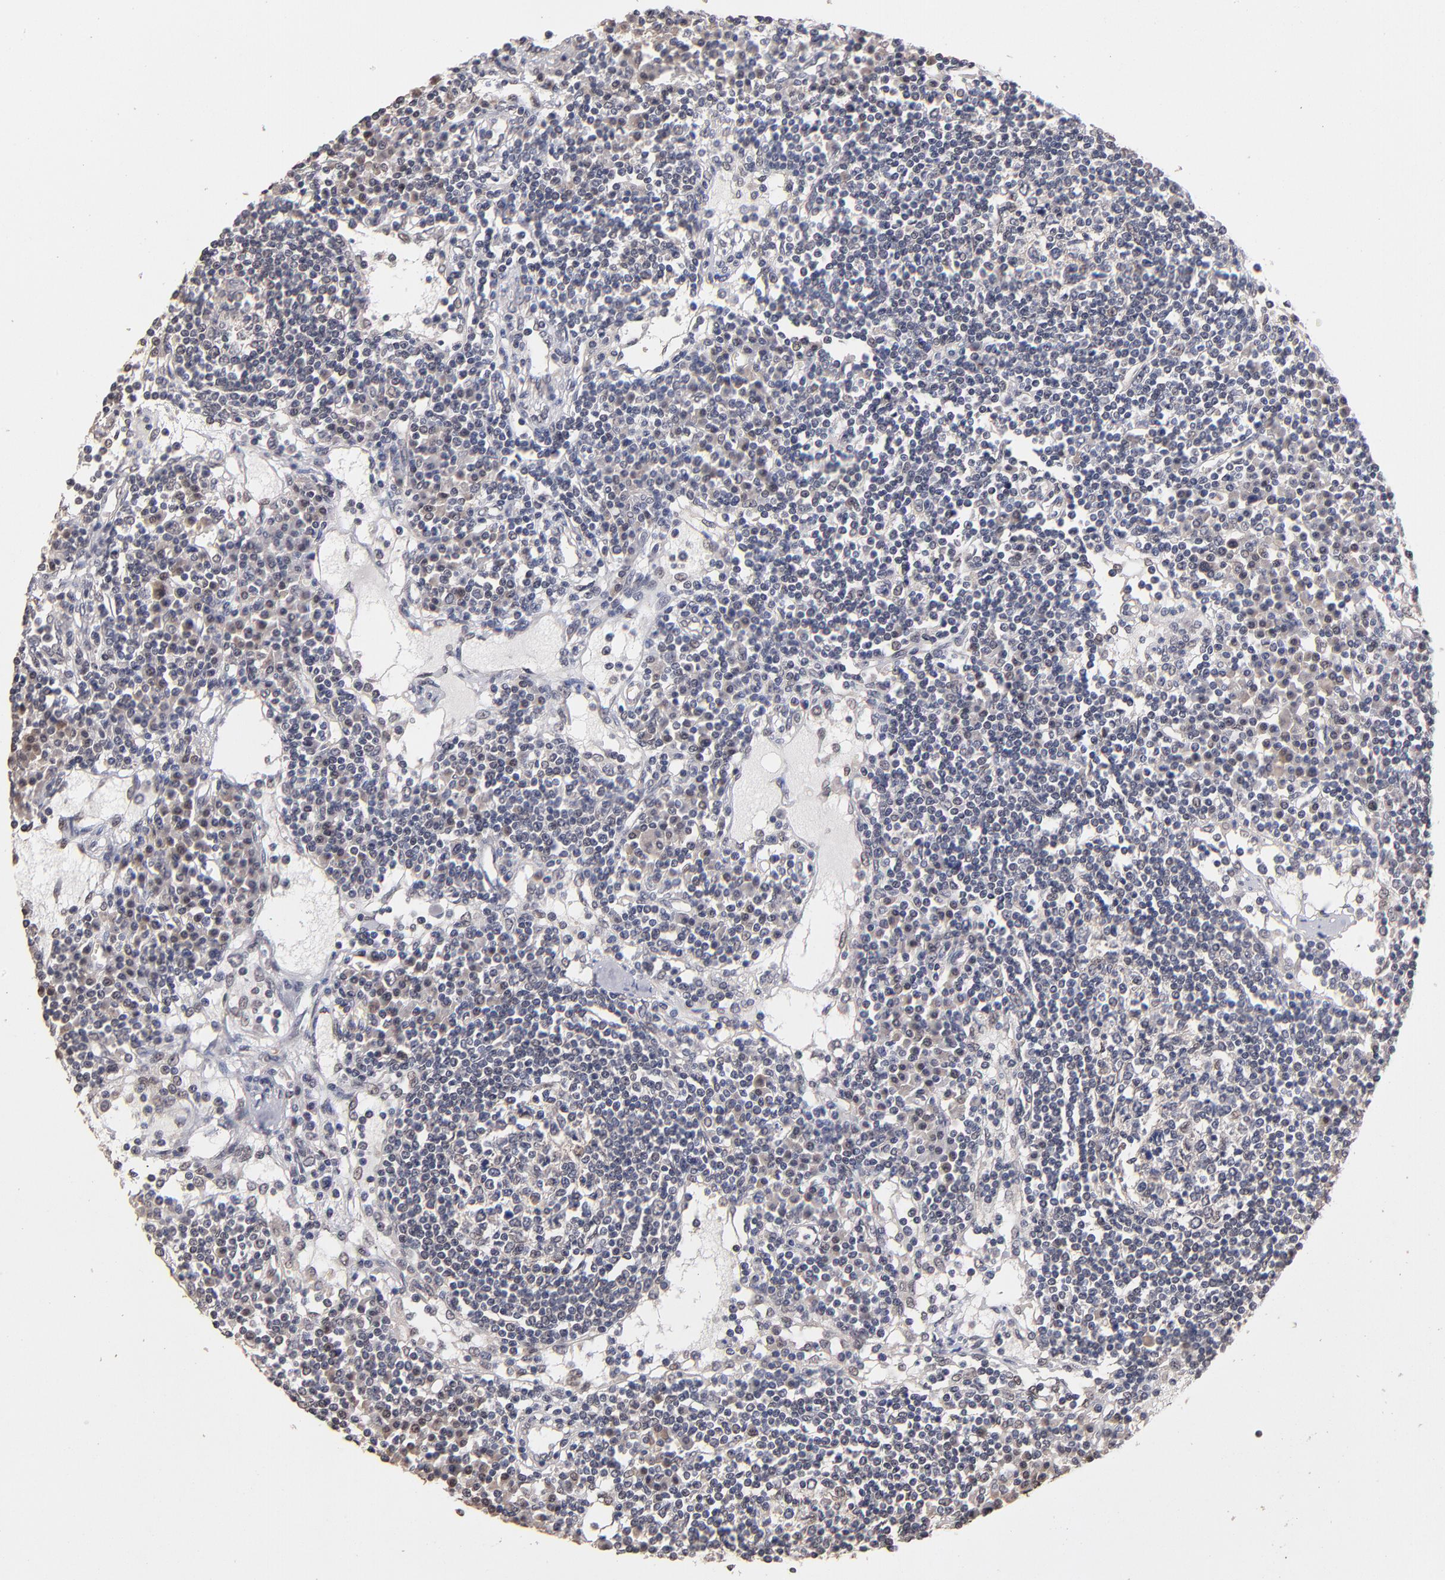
{"staining": {"intensity": "weak", "quantity": "25%-75%", "location": "cytoplasmic/membranous"}, "tissue": "lymph node", "cell_type": "Germinal center cells", "image_type": "normal", "snomed": [{"axis": "morphology", "description": "Normal tissue, NOS"}, {"axis": "topography", "description": "Lymph node"}], "caption": "Immunohistochemistry micrograph of benign human lymph node stained for a protein (brown), which reveals low levels of weak cytoplasmic/membranous staining in approximately 25%-75% of germinal center cells.", "gene": "PSMD10", "patient": {"sex": "female", "age": 62}}